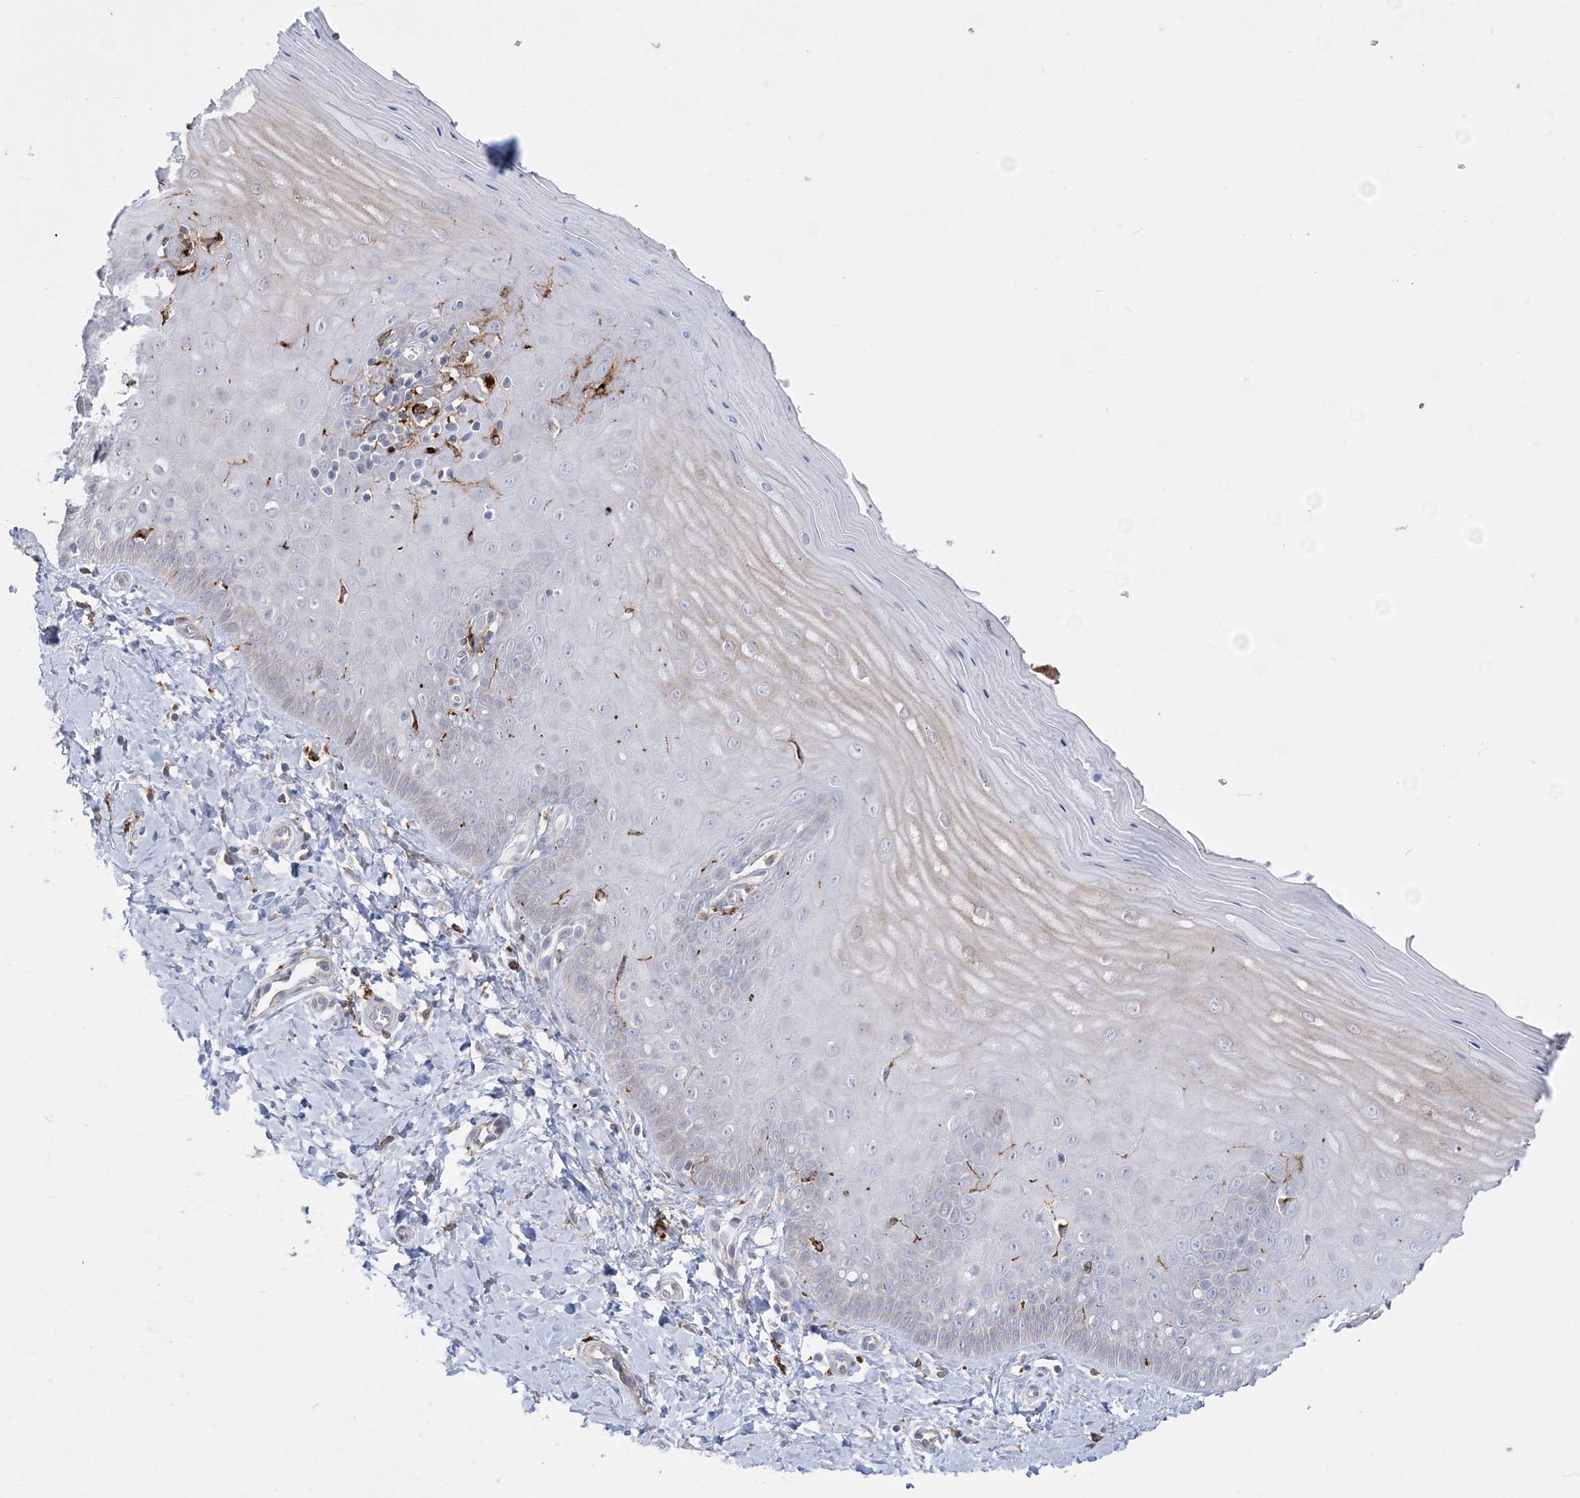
{"staining": {"intensity": "weak", "quantity": "<25%", "location": "cytoplasmic/membranous"}, "tissue": "cervix", "cell_type": "Glandular cells", "image_type": "normal", "snomed": [{"axis": "morphology", "description": "Normal tissue, NOS"}, {"axis": "topography", "description": "Cervix"}], "caption": "DAB immunohistochemical staining of normal human cervix displays no significant expression in glandular cells.", "gene": "HAAO", "patient": {"sex": "female", "age": 55}}